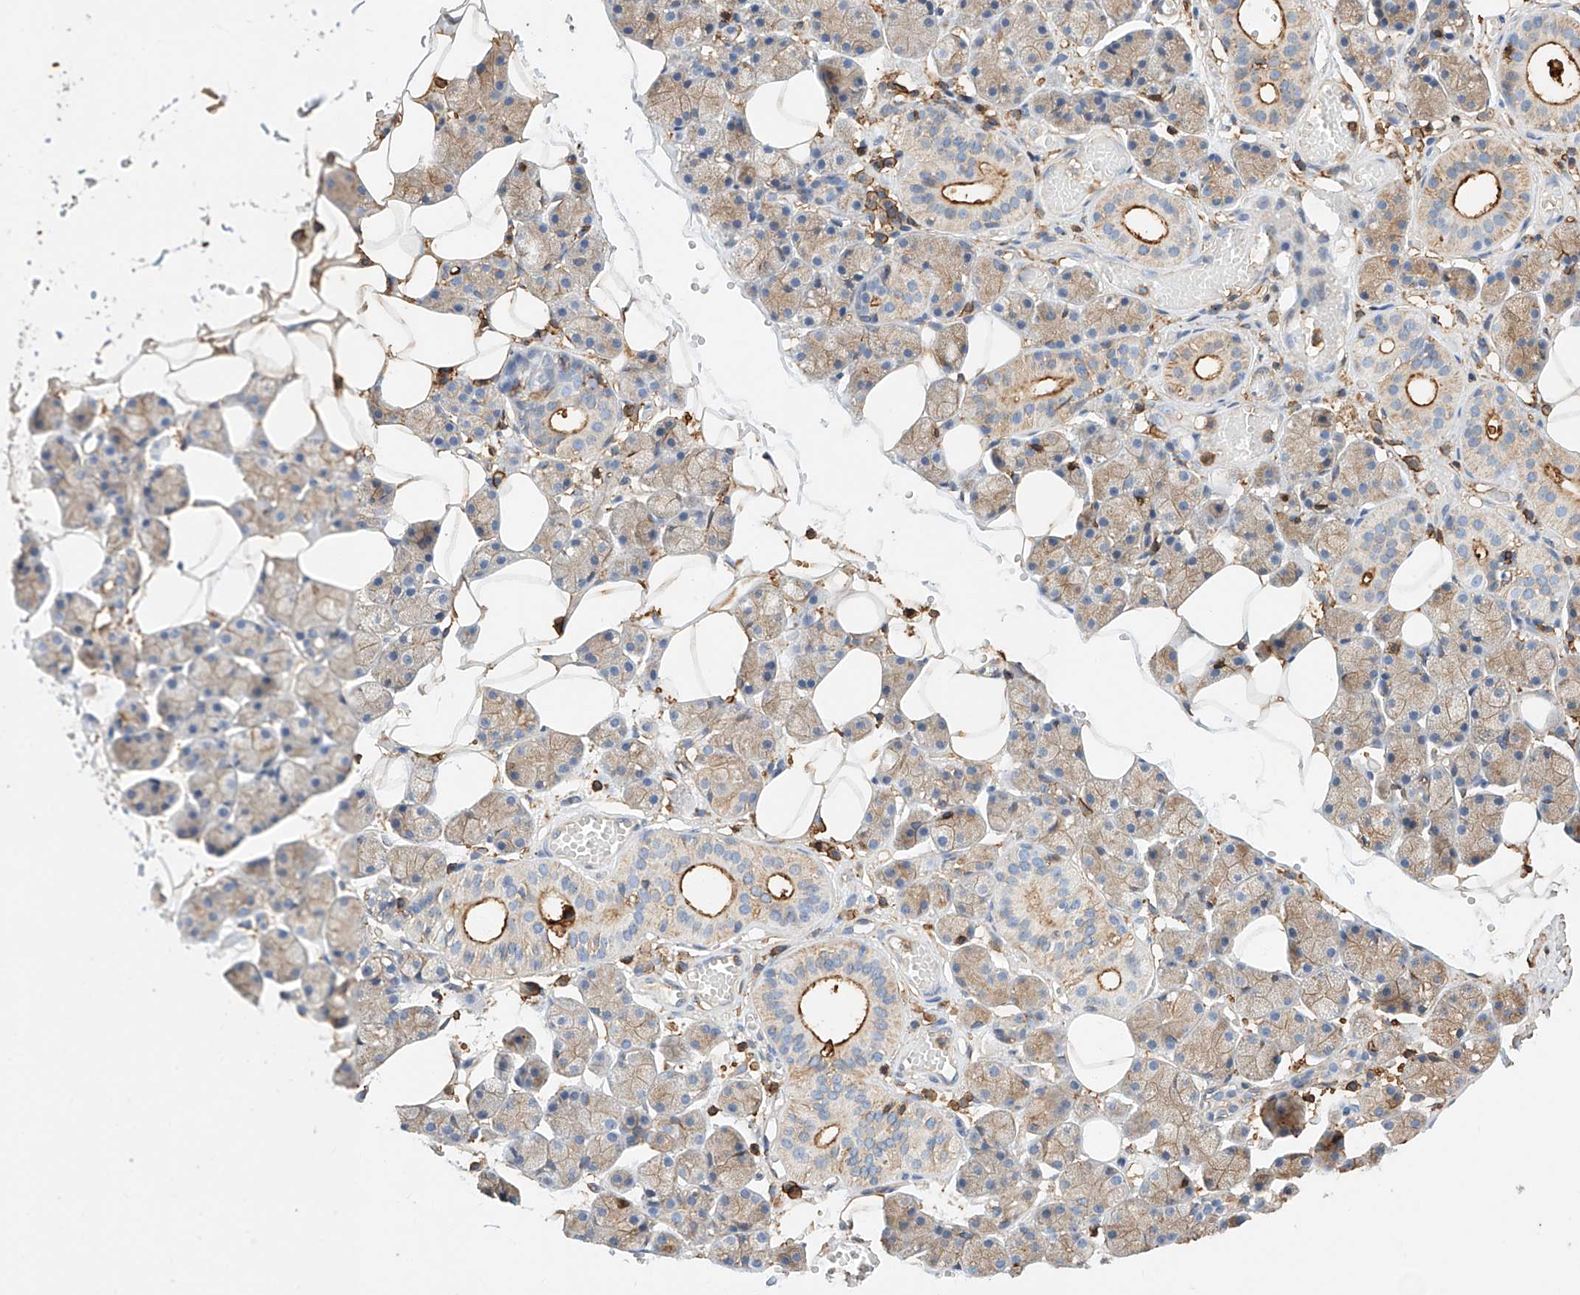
{"staining": {"intensity": "moderate", "quantity": "25%-75%", "location": "cytoplasmic/membranous"}, "tissue": "salivary gland", "cell_type": "Glandular cells", "image_type": "normal", "snomed": [{"axis": "morphology", "description": "Normal tissue, NOS"}, {"axis": "topography", "description": "Salivary gland"}], "caption": "Protein staining displays moderate cytoplasmic/membranous expression in approximately 25%-75% of glandular cells in benign salivary gland.", "gene": "WFS1", "patient": {"sex": "female", "age": 33}}